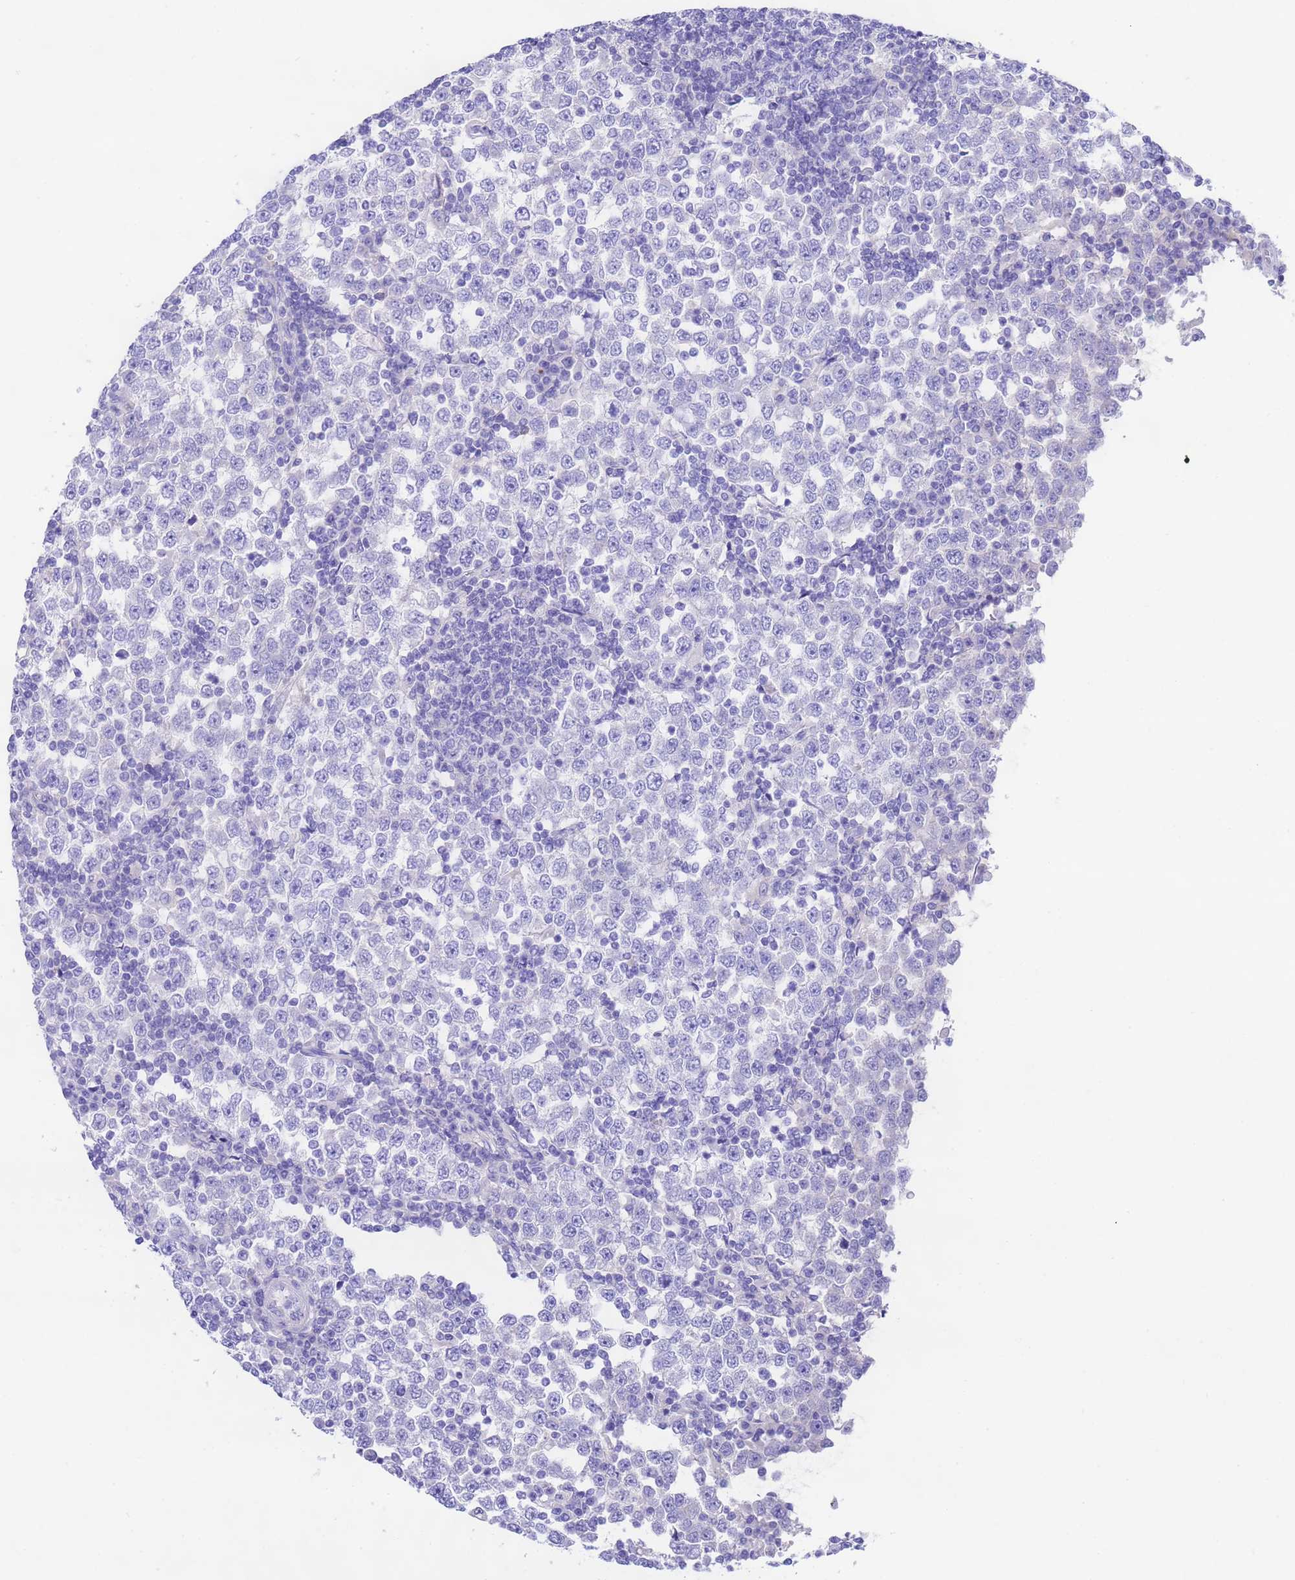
{"staining": {"intensity": "negative", "quantity": "none", "location": "none"}, "tissue": "testis cancer", "cell_type": "Tumor cells", "image_type": "cancer", "snomed": [{"axis": "morphology", "description": "Seminoma, NOS"}, {"axis": "topography", "description": "Testis"}], "caption": "DAB immunohistochemical staining of human testis cancer displays no significant staining in tumor cells.", "gene": "USP38", "patient": {"sex": "male", "age": 65}}